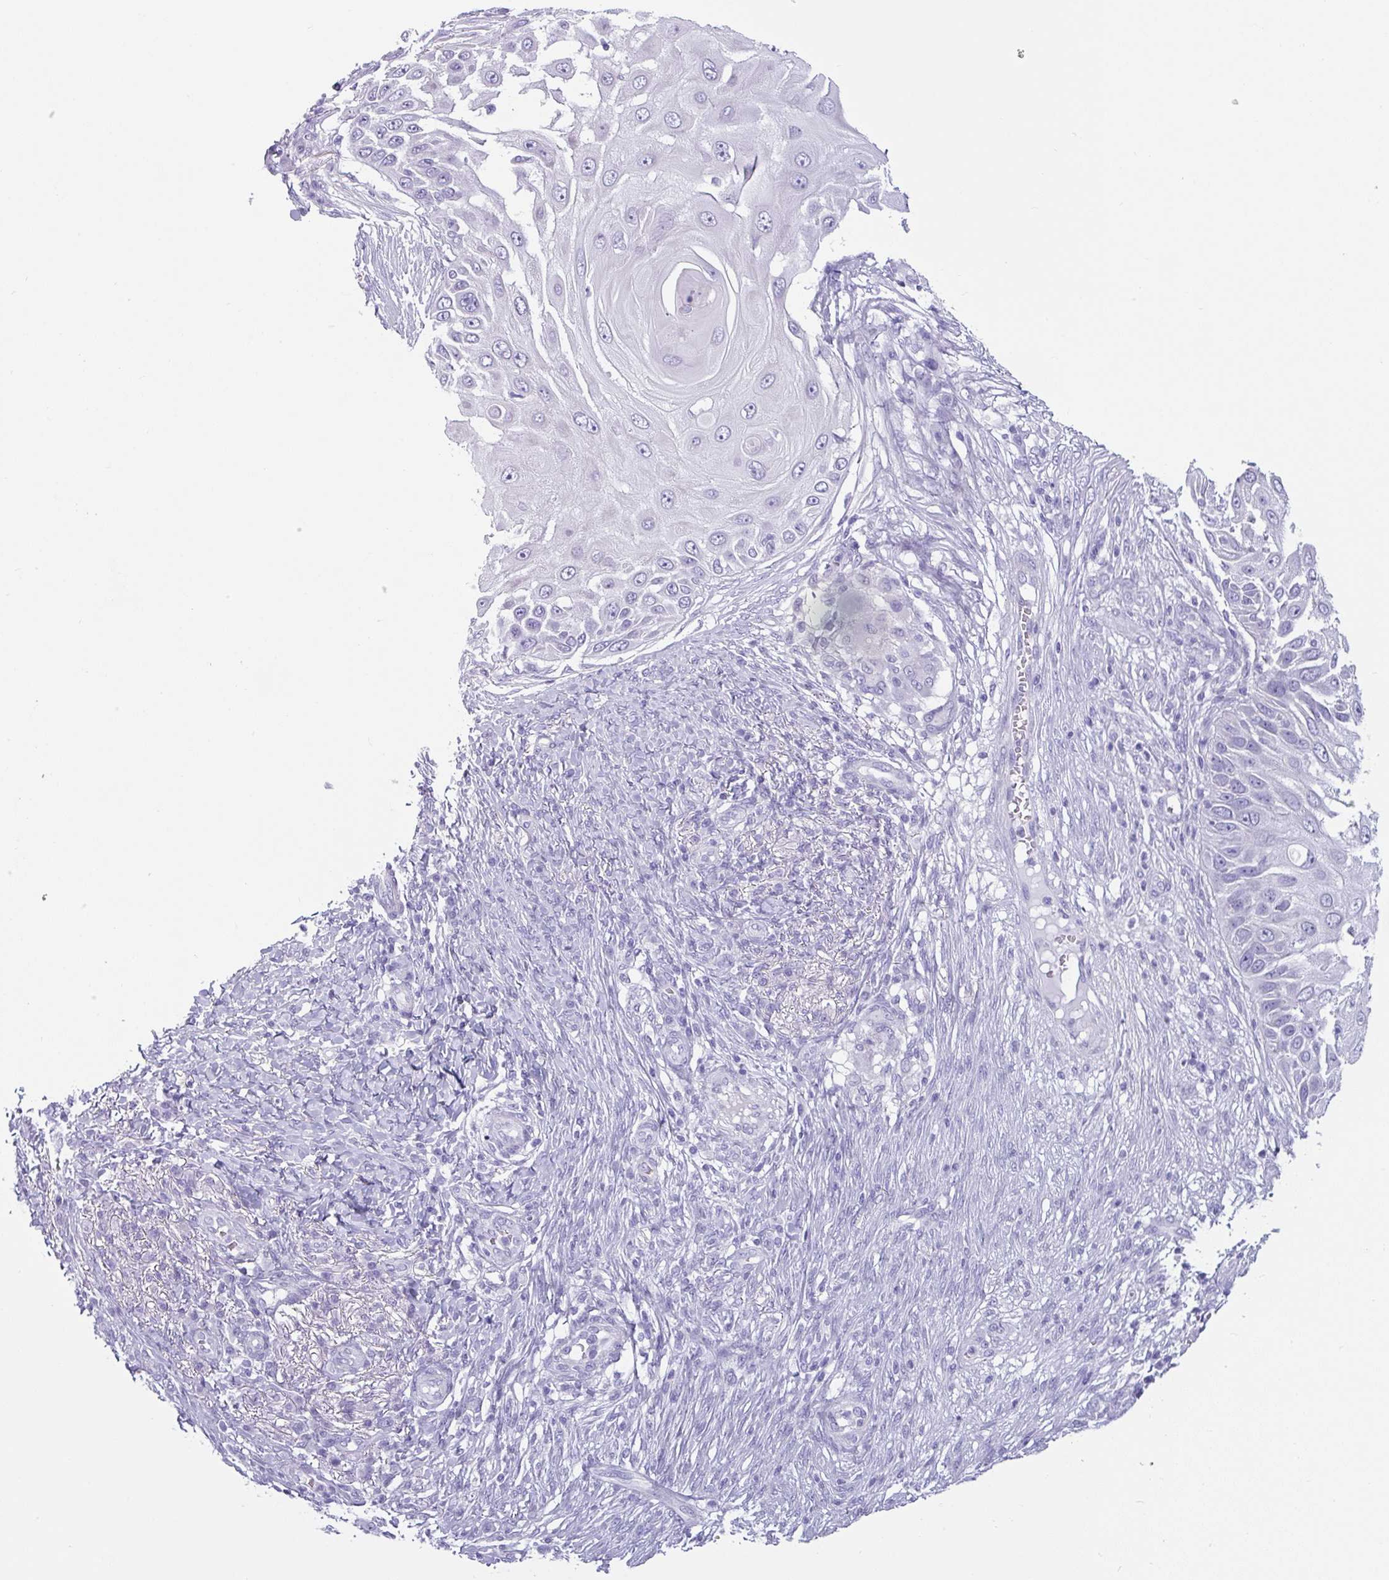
{"staining": {"intensity": "negative", "quantity": "none", "location": "none"}, "tissue": "skin cancer", "cell_type": "Tumor cells", "image_type": "cancer", "snomed": [{"axis": "morphology", "description": "Squamous cell carcinoma, NOS"}, {"axis": "topography", "description": "Skin"}], "caption": "There is no significant expression in tumor cells of squamous cell carcinoma (skin).", "gene": "VCY1B", "patient": {"sex": "female", "age": 44}}